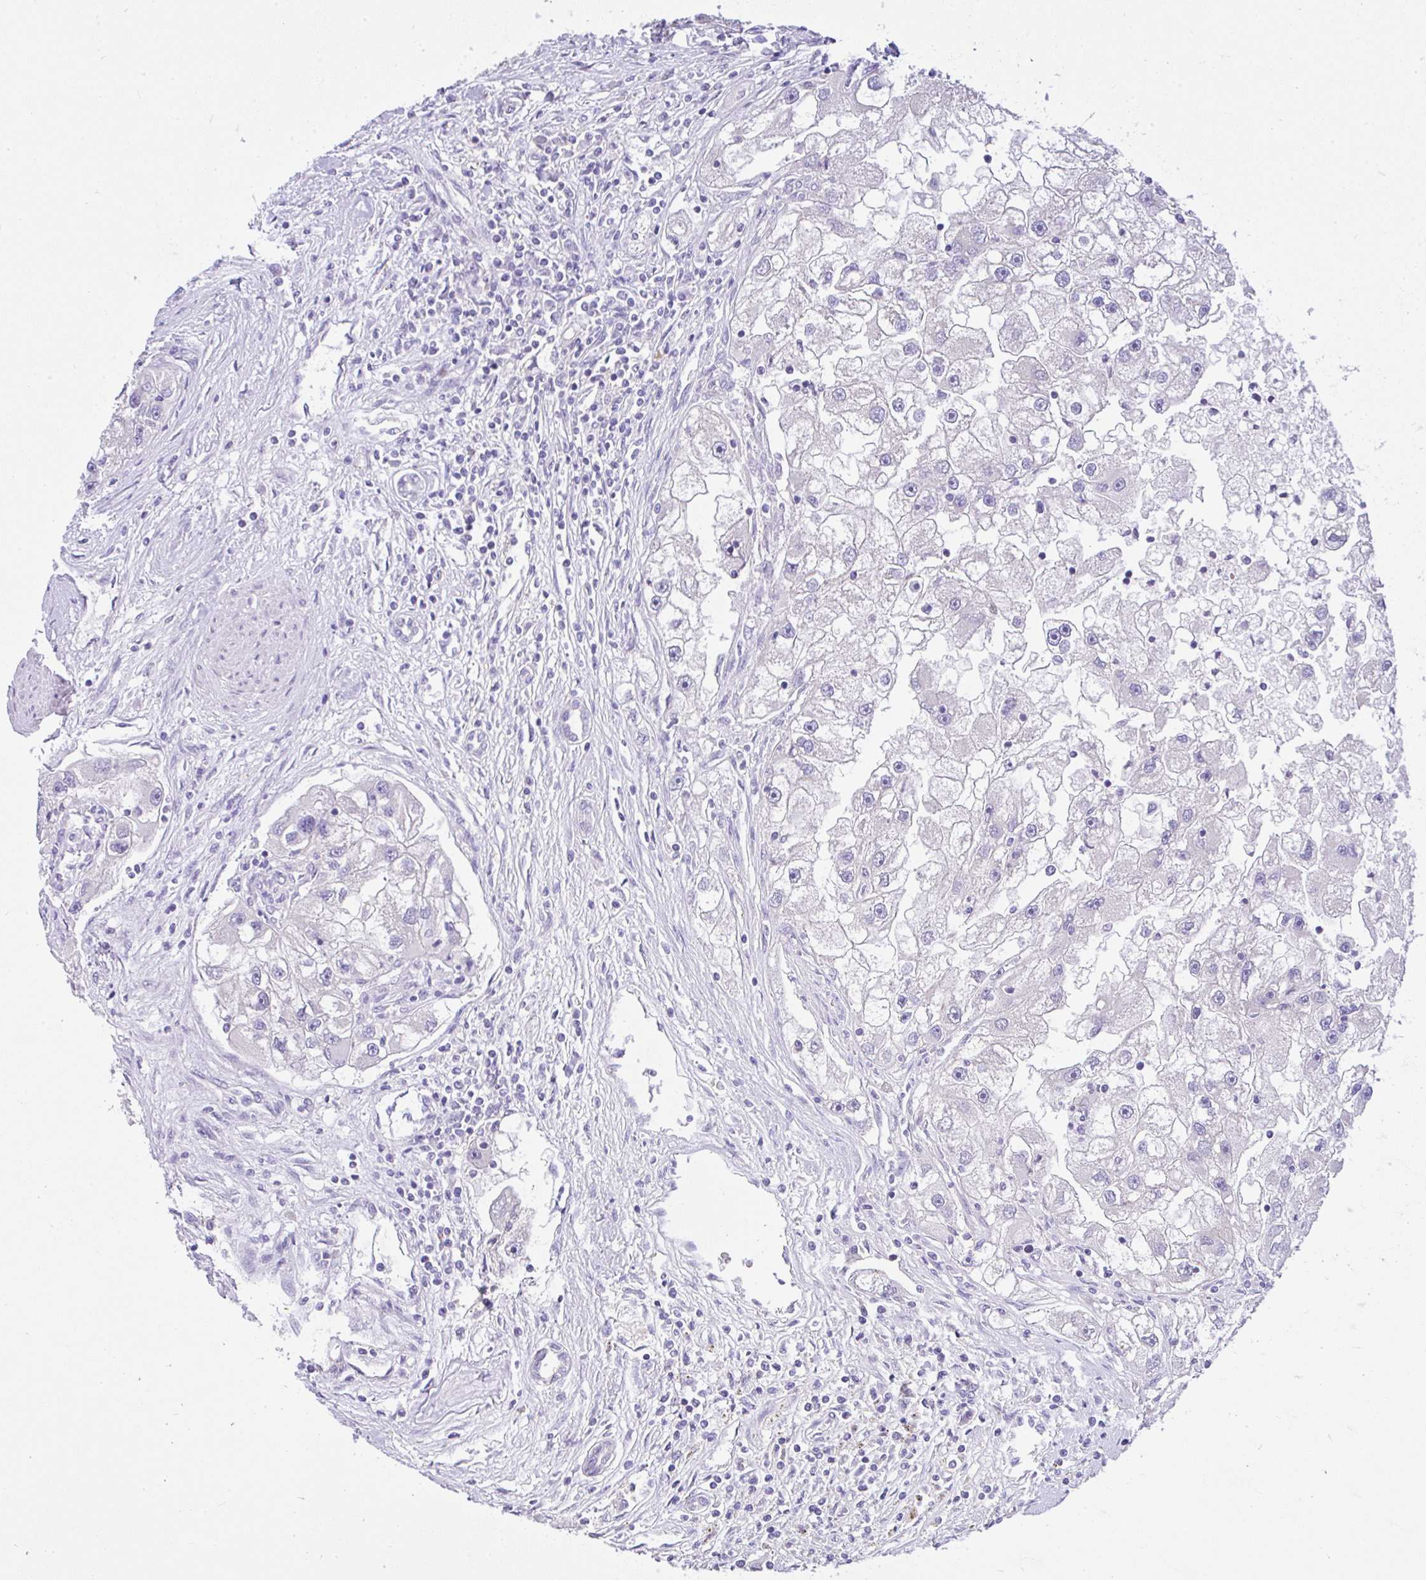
{"staining": {"intensity": "negative", "quantity": "none", "location": "none"}, "tissue": "renal cancer", "cell_type": "Tumor cells", "image_type": "cancer", "snomed": [{"axis": "morphology", "description": "Adenocarcinoma, NOS"}, {"axis": "topography", "description": "Kidney"}], "caption": "Renal cancer was stained to show a protein in brown. There is no significant expression in tumor cells.", "gene": "CTU1", "patient": {"sex": "male", "age": 63}}